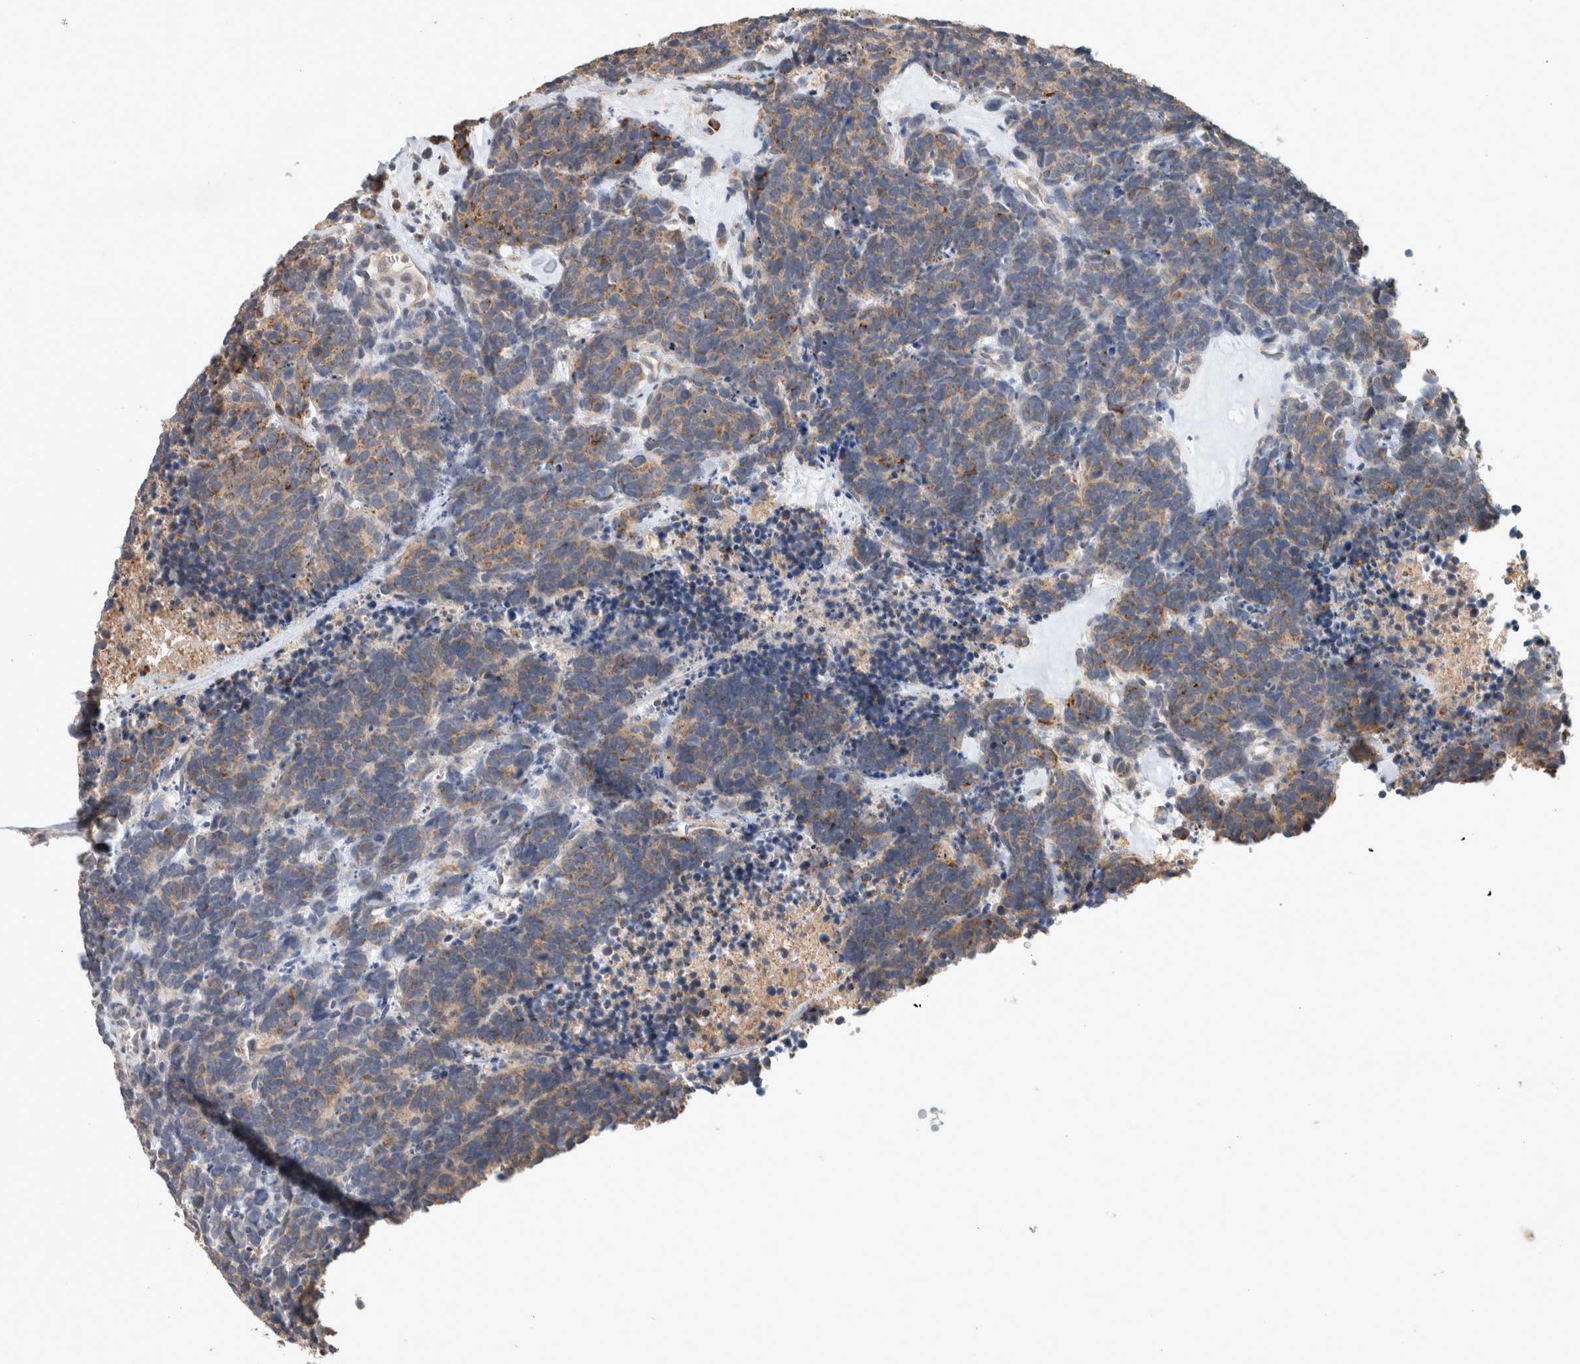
{"staining": {"intensity": "moderate", "quantity": "25%-75%", "location": "cytoplasmic/membranous"}, "tissue": "carcinoid", "cell_type": "Tumor cells", "image_type": "cancer", "snomed": [{"axis": "morphology", "description": "Carcinoma, NOS"}, {"axis": "morphology", "description": "Carcinoid, malignant, NOS"}, {"axis": "topography", "description": "Urinary bladder"}], "caption": "Carcinoid stained for a protein (brown) reveals moderate cytoplasmic/membranous positive staining in approximately 25%-75% of tumor cells.", "gene": "SERAC1", "patient": {"sex": "male", "age": 57}}